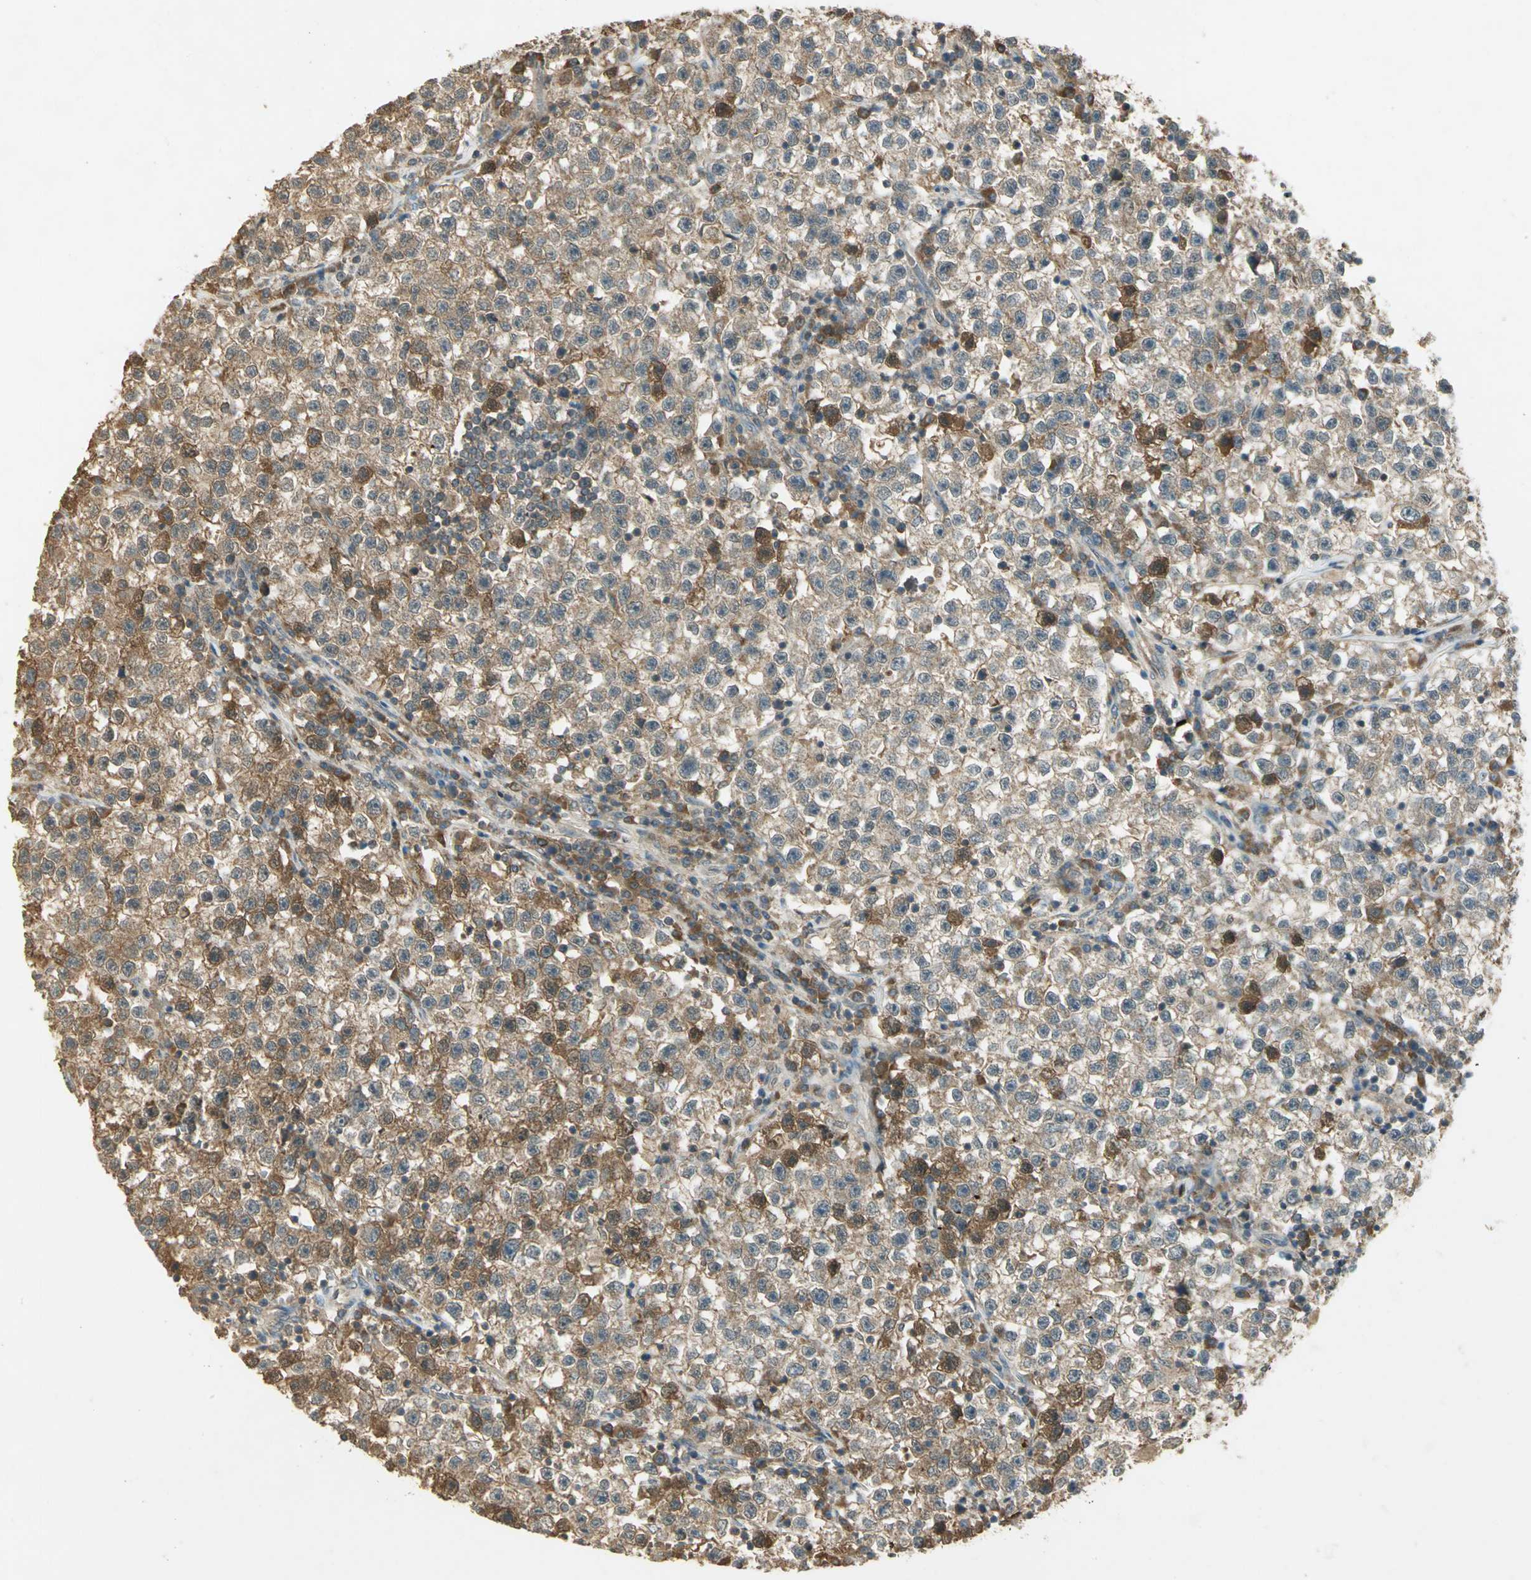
{"staining": {"intensity": "weak", "quantity": ">75%", "location": "cytoplasmic/membranous"}, "tissue": "testis cancer", "cell_type": "Tumor cells", "image_type": "cancer", "snomed": [{"axis": "morphology", "description": "Seminoma, NOS"}, {"axis": "topography", "description": "Testis"}], "caption": "Seminoma (testis) tissue demonstrates weak cytoplasmic/membranous expression in approximately >75% of tumor cells", "gene": "KEAP1", "patient": {"sex": "male", "age": 22}}